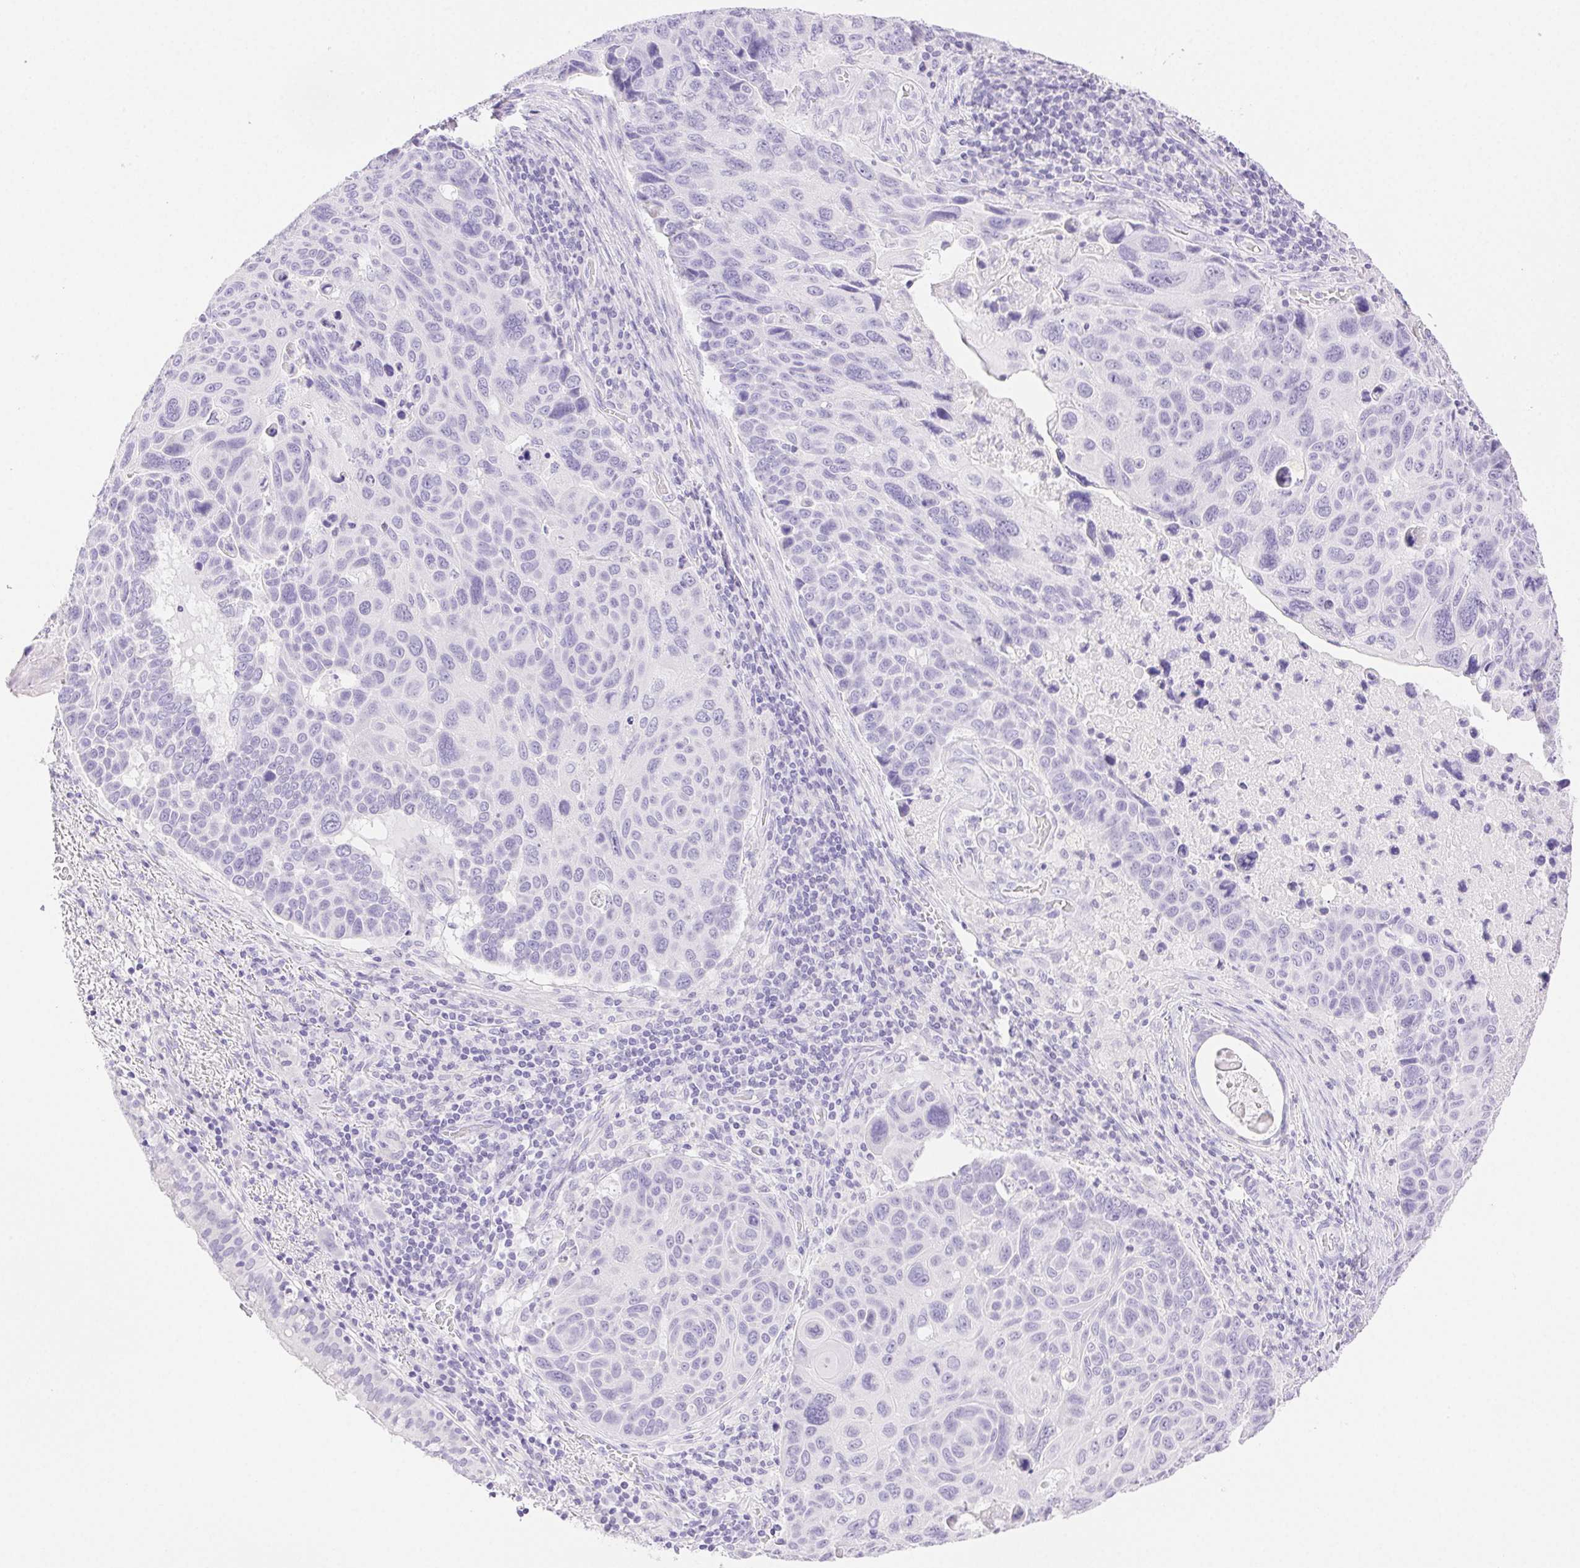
{"staining": {"intensity": "negative", "quantity": "none", "location": "none"}, "tissue": "lung cancer", "cell_type": "Tumor cells", "image_type": "cancer", "snomed": [{"axis": "morphology", "description": "Squamous cell carcinoma, NOS"}, {"axis": "topography", "description": "Lung"}], "caption": "IHC image of neoplastic tissue: lung cancer (squamous cell carcinoma) stained with DAB reveals no significant protein positivity in tumor cells. Brightfield microscopy of immunohistochemistry (IHC) stained with DAB (3,3'-diaminobenzidine) (brown) and hematoxylin (blue), captured at high magnification.", "gene": "SPACA4", "patient": {"sex": "male", "age": 68}}